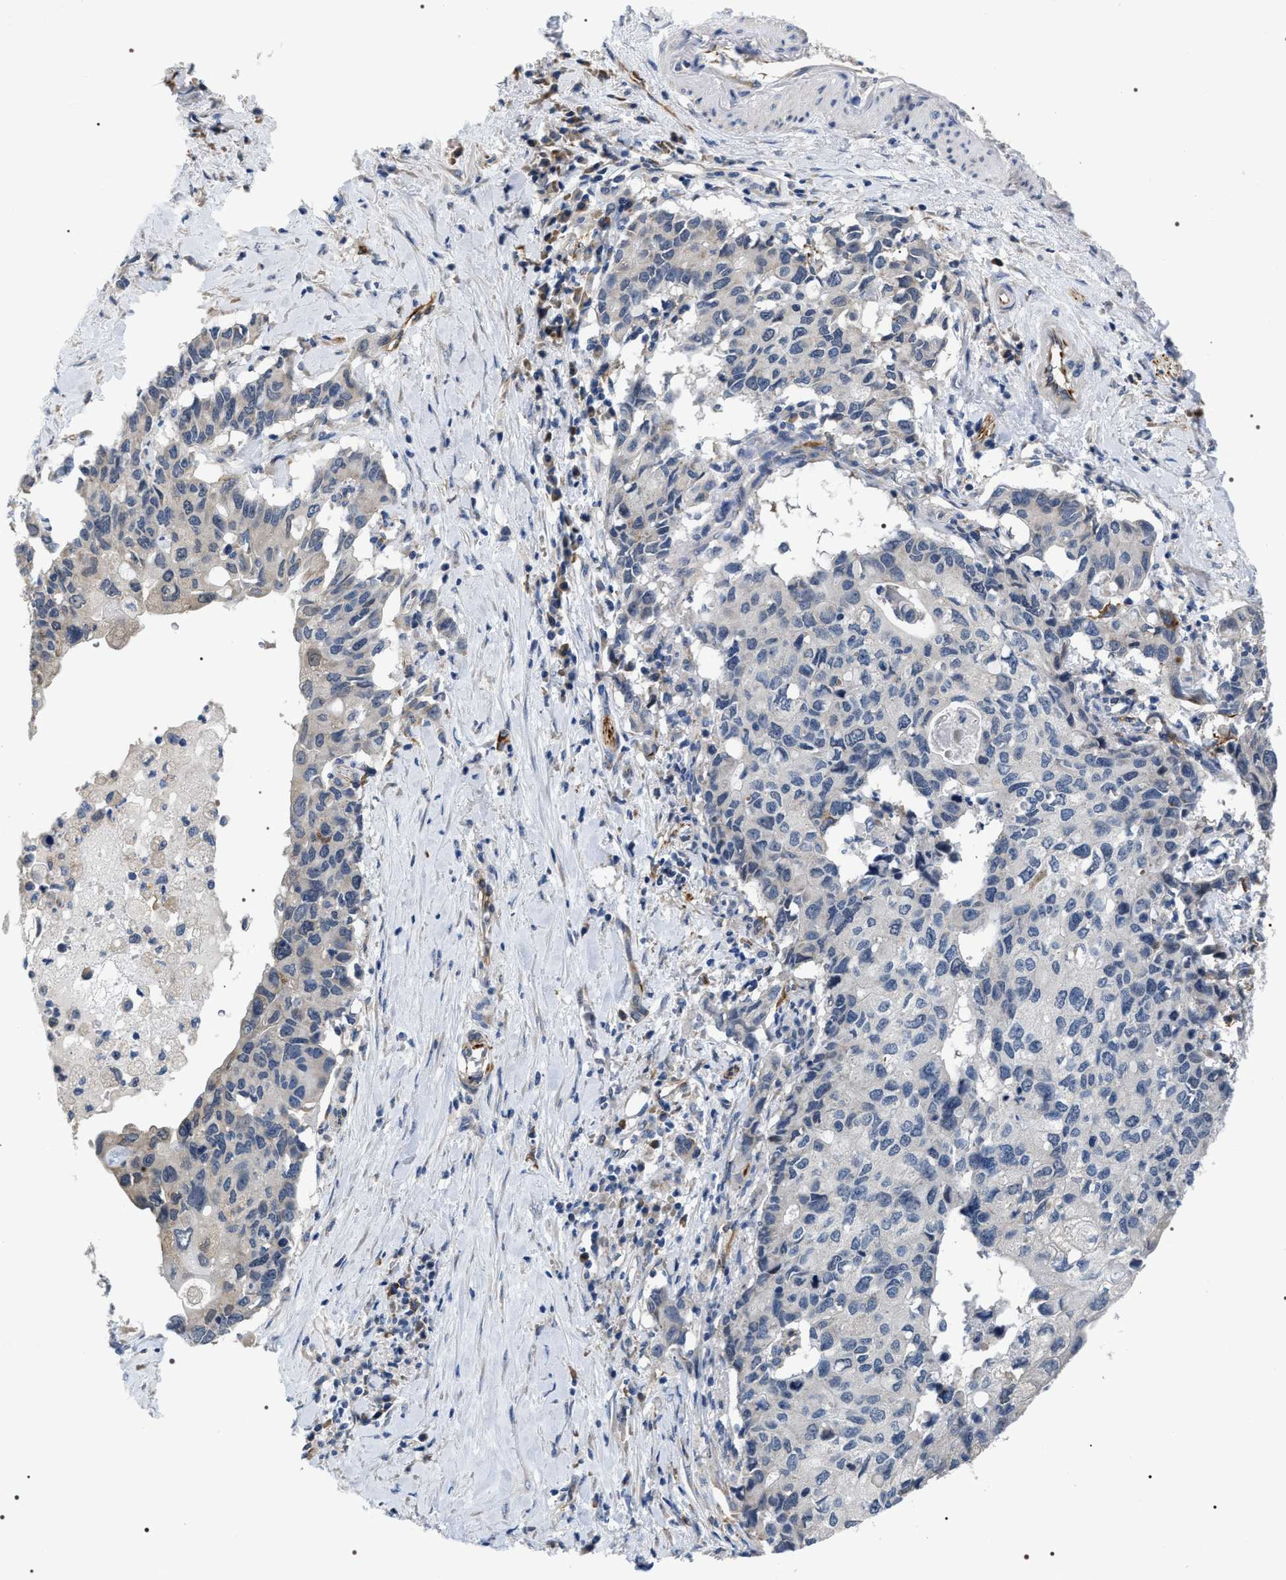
{"staining": {"intensity": "negative", "quantity": "none", "location": "none"}, "tissue": "pancreatic cancer", "cell_type": "Tumor cells", "image_type": "cancer", "snomed": [{"axis": "morphology", "description": "Adenocarcinoma, NOS"}, {"axis": "topography", "description": "Pancreas"}], "caption": "Tumor cells are negative for brown protein staining in pancreatic cancer (adenocarcinoma).", "gene": "PKD1L1", "patient": {"sex": "female", "age": 56}}